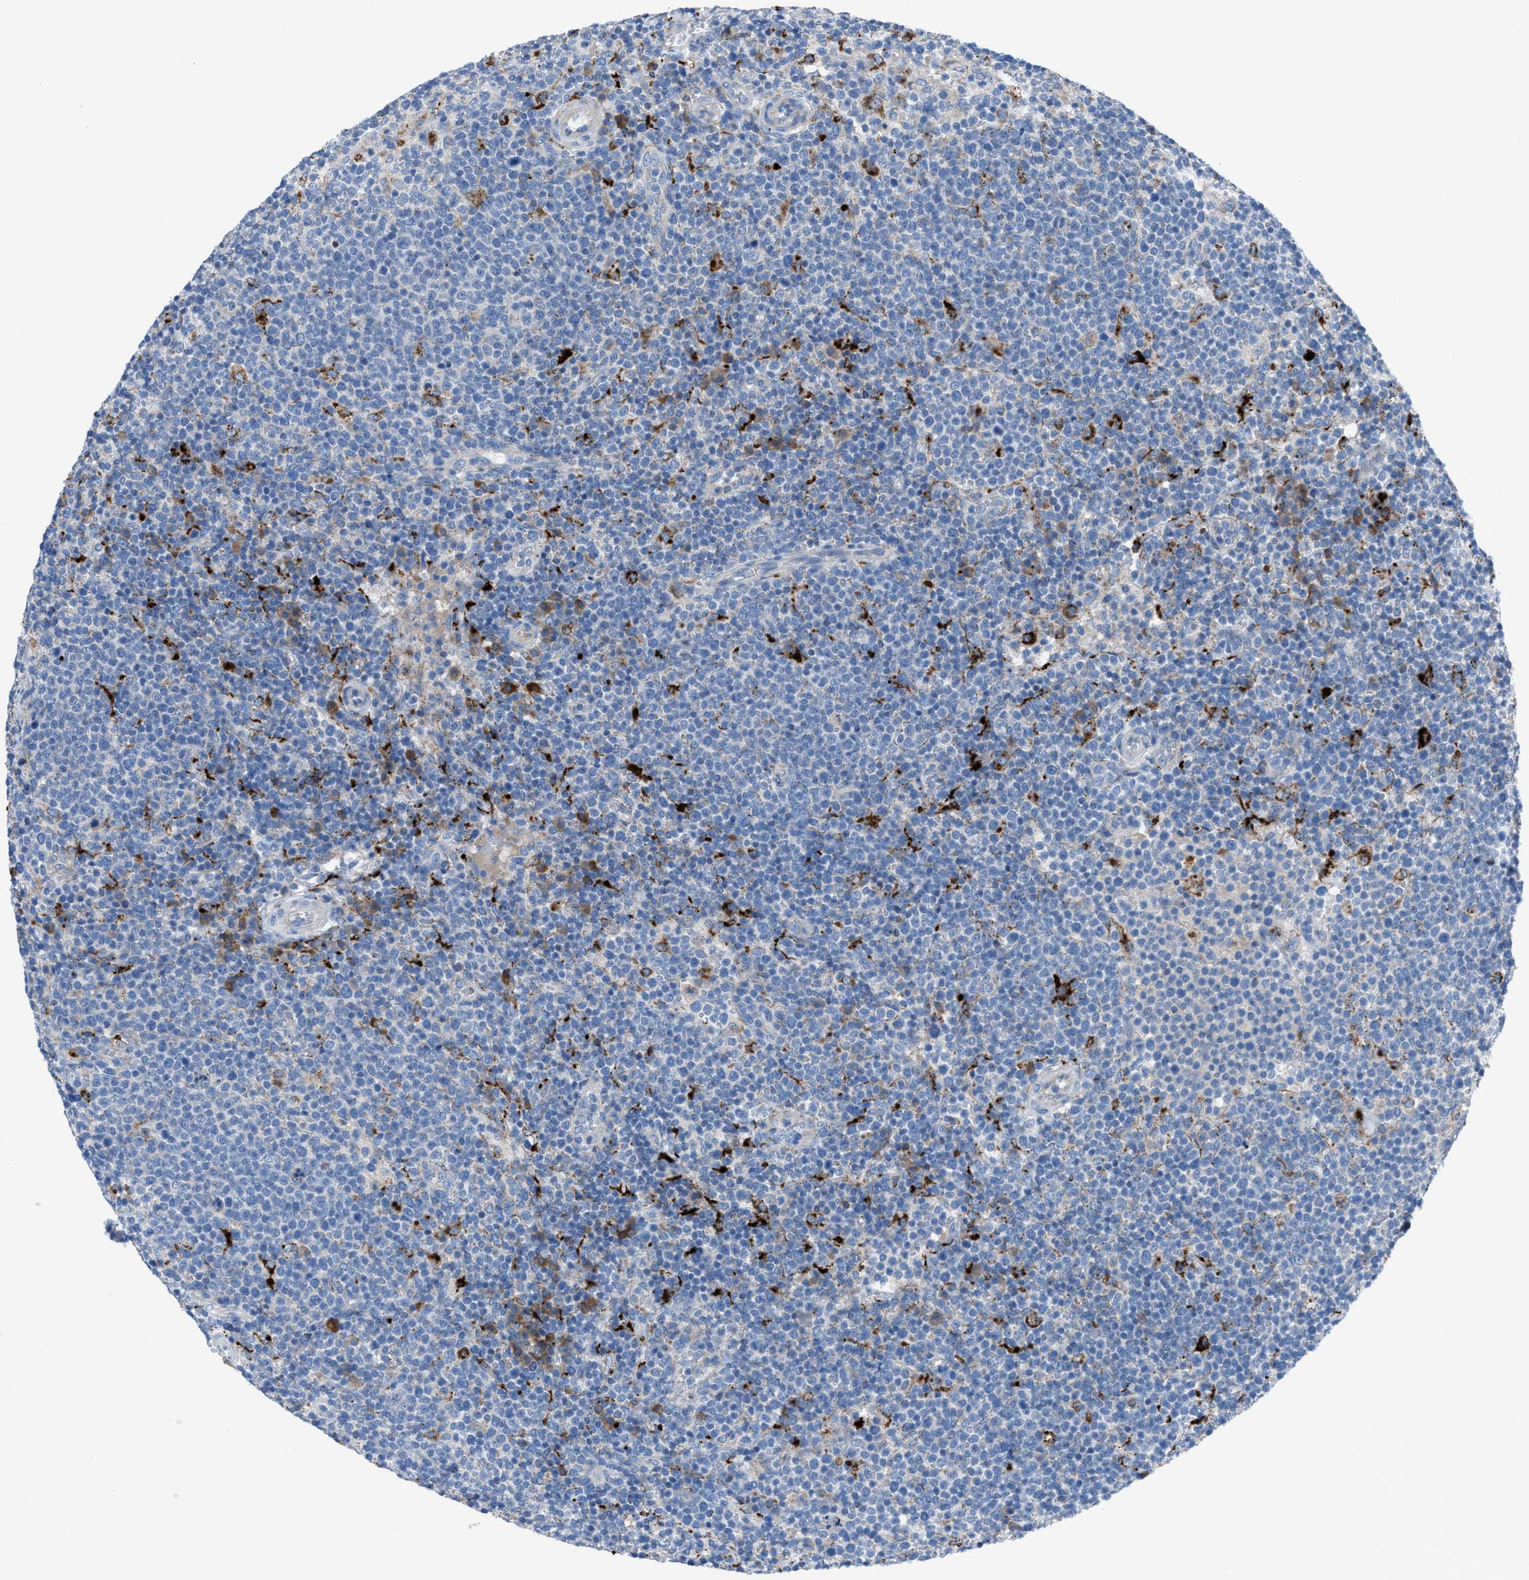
{"staining": {"intensity": "weak", "quantity": "<25%", "location": "cytoplasmic/membranous"}, "tissue": "lymphoma", "cell_type": "Tumor cells", "image_type": "cancer", "snomed": [{"axis": "morphology", "description": "Malignant lymphoma, non-Hodgkin's type, High grade"}, {"axis": "topography", "description": "Lymph node"}], "caption": "IHC micrograph of lymphoma stained for a protein (brown), which reveals no expression in tumor cells.", "gene": "CD1B", "patient": {"sex": "male", "age": 61}}